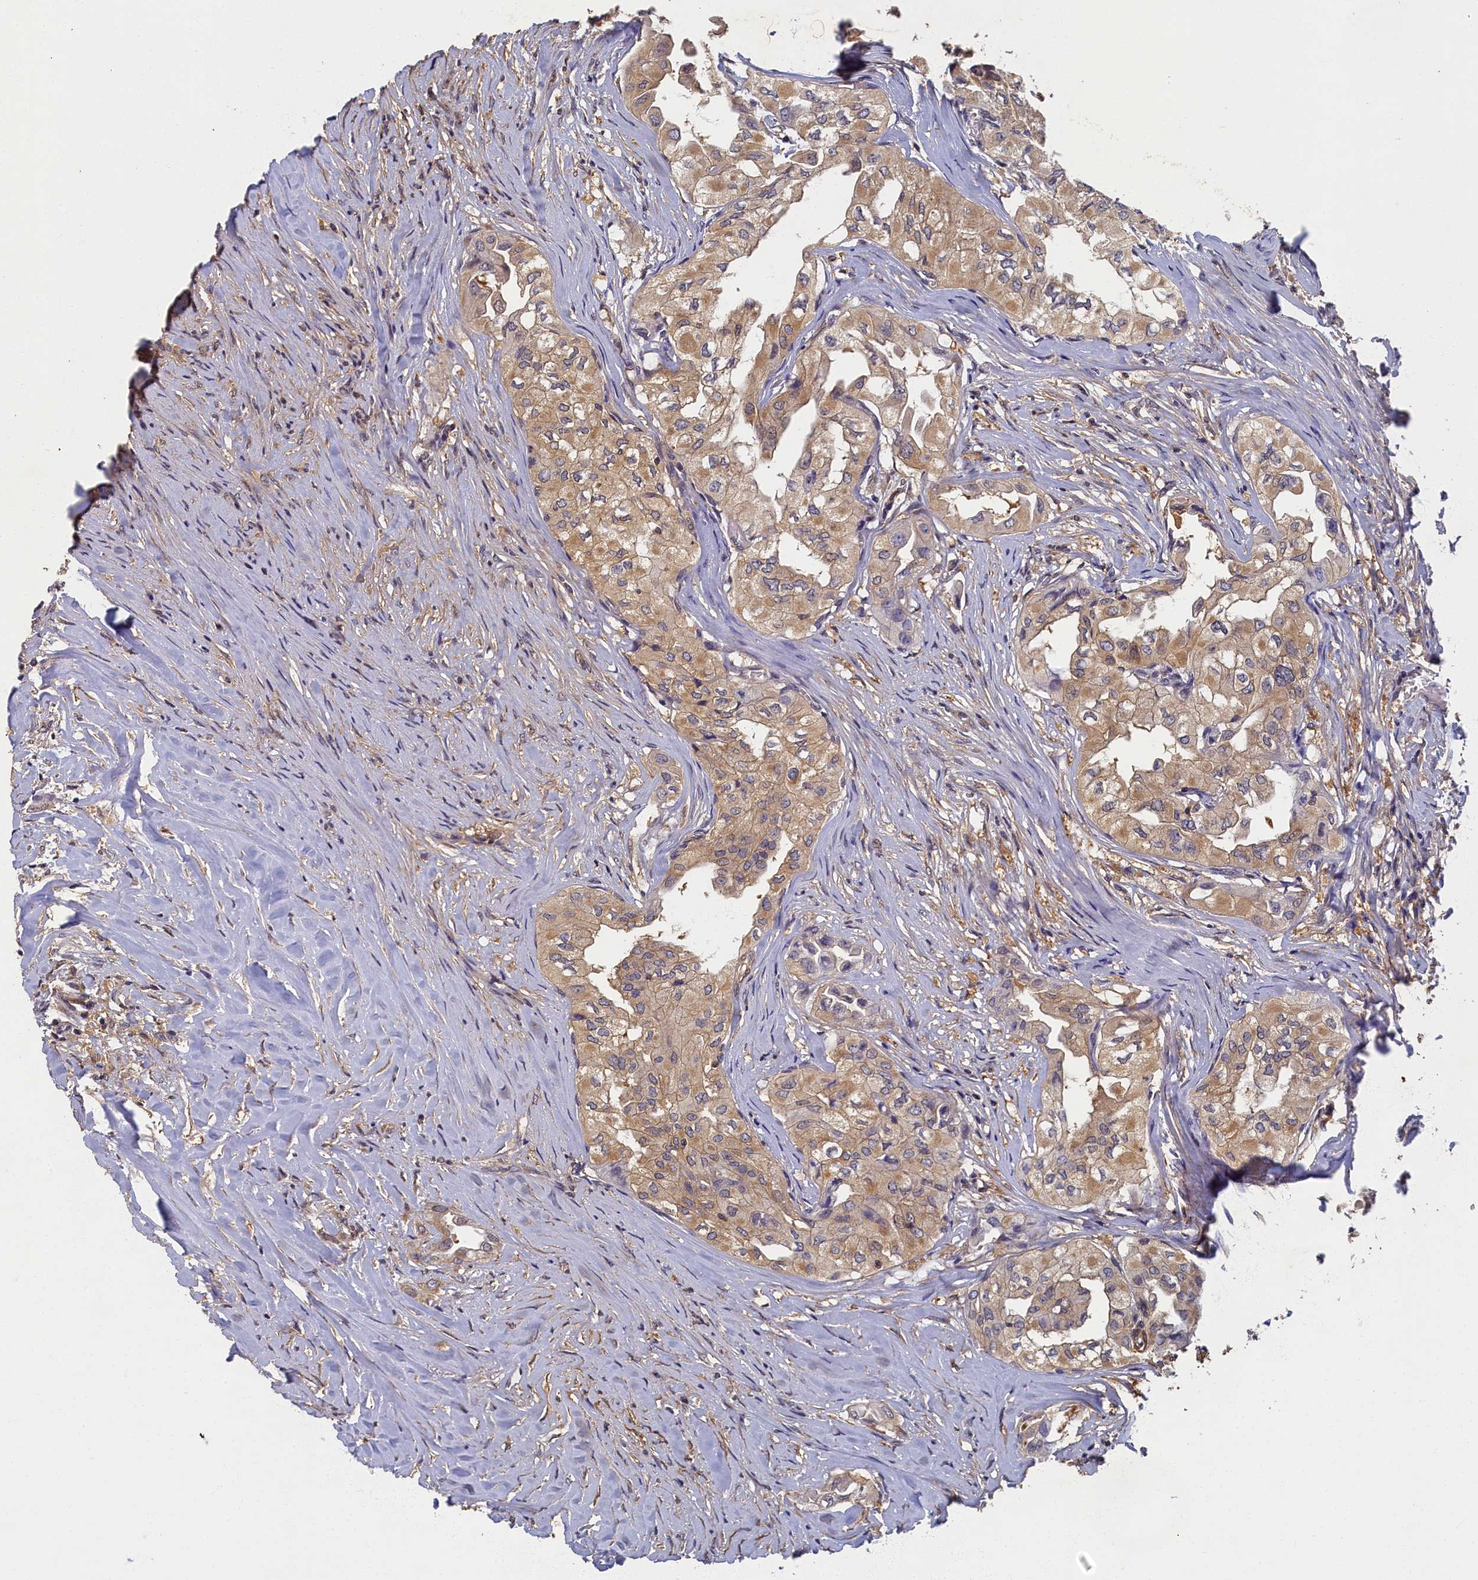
{"staining": {"intensity": "moderate", "quantity": ">75%", "location": "cytoplasmic/membranous"}, "tissue": "thyroid cancer", "cell_type": "Tumor cells", "image_type": "cancer", "snomed": [{"axis": "morphology", "description": "Papillary adenocarcinoma, NOS"}, {"axis": "topography", "description": "Thyroid gland"}], "caption": "IHC of thyroid cancer (papillary adenocarcinoma) exhibits medium levels of moderate cytoplasmic/membranous expression in about >75% of tumor cells.", "gene": "TBCB", "patient": {"sex": "female", "age": 59}}